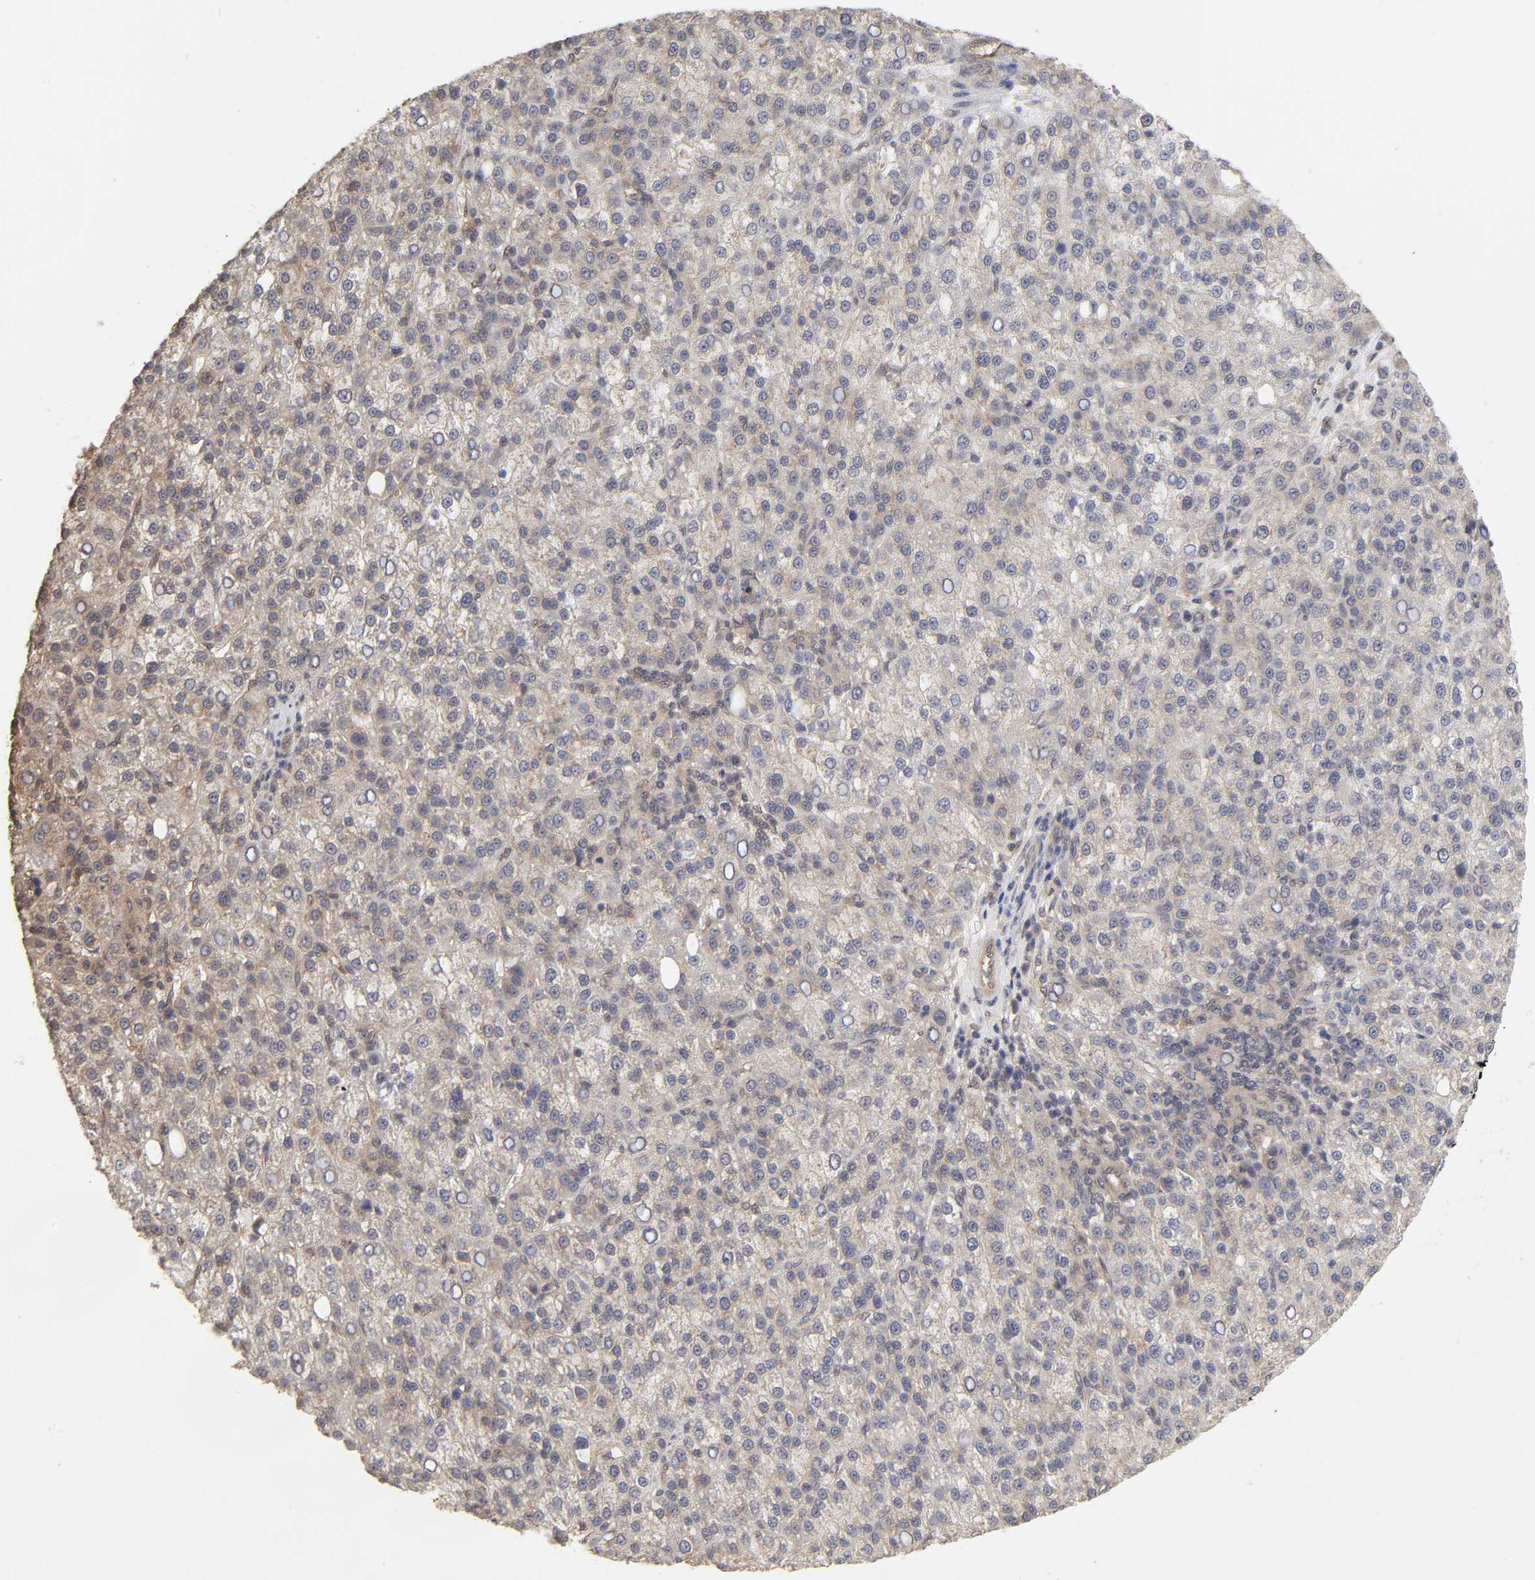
{"staining": {"intensity": "weak", "quantity": "25%-75%", "location": "cytoplasmic/membranous"}, "tissue": "liver cancer", "cell_type": "Tumor cells", "image_type": "cancer", "snomed": [{"axis": "morphology", "description": "Carcinoma, Hepatocellular, NOS"}, {"axis": "topography", "description": "Liver"}], "caption": "Immunohistochemistry (DAB) staining of liver cancer displays weak cytoplasmic/membranous protein staining in about 25%-75% of tumor cells.", "gene": "MAPK1", "patient": {"sex": "female", "age": 58}}